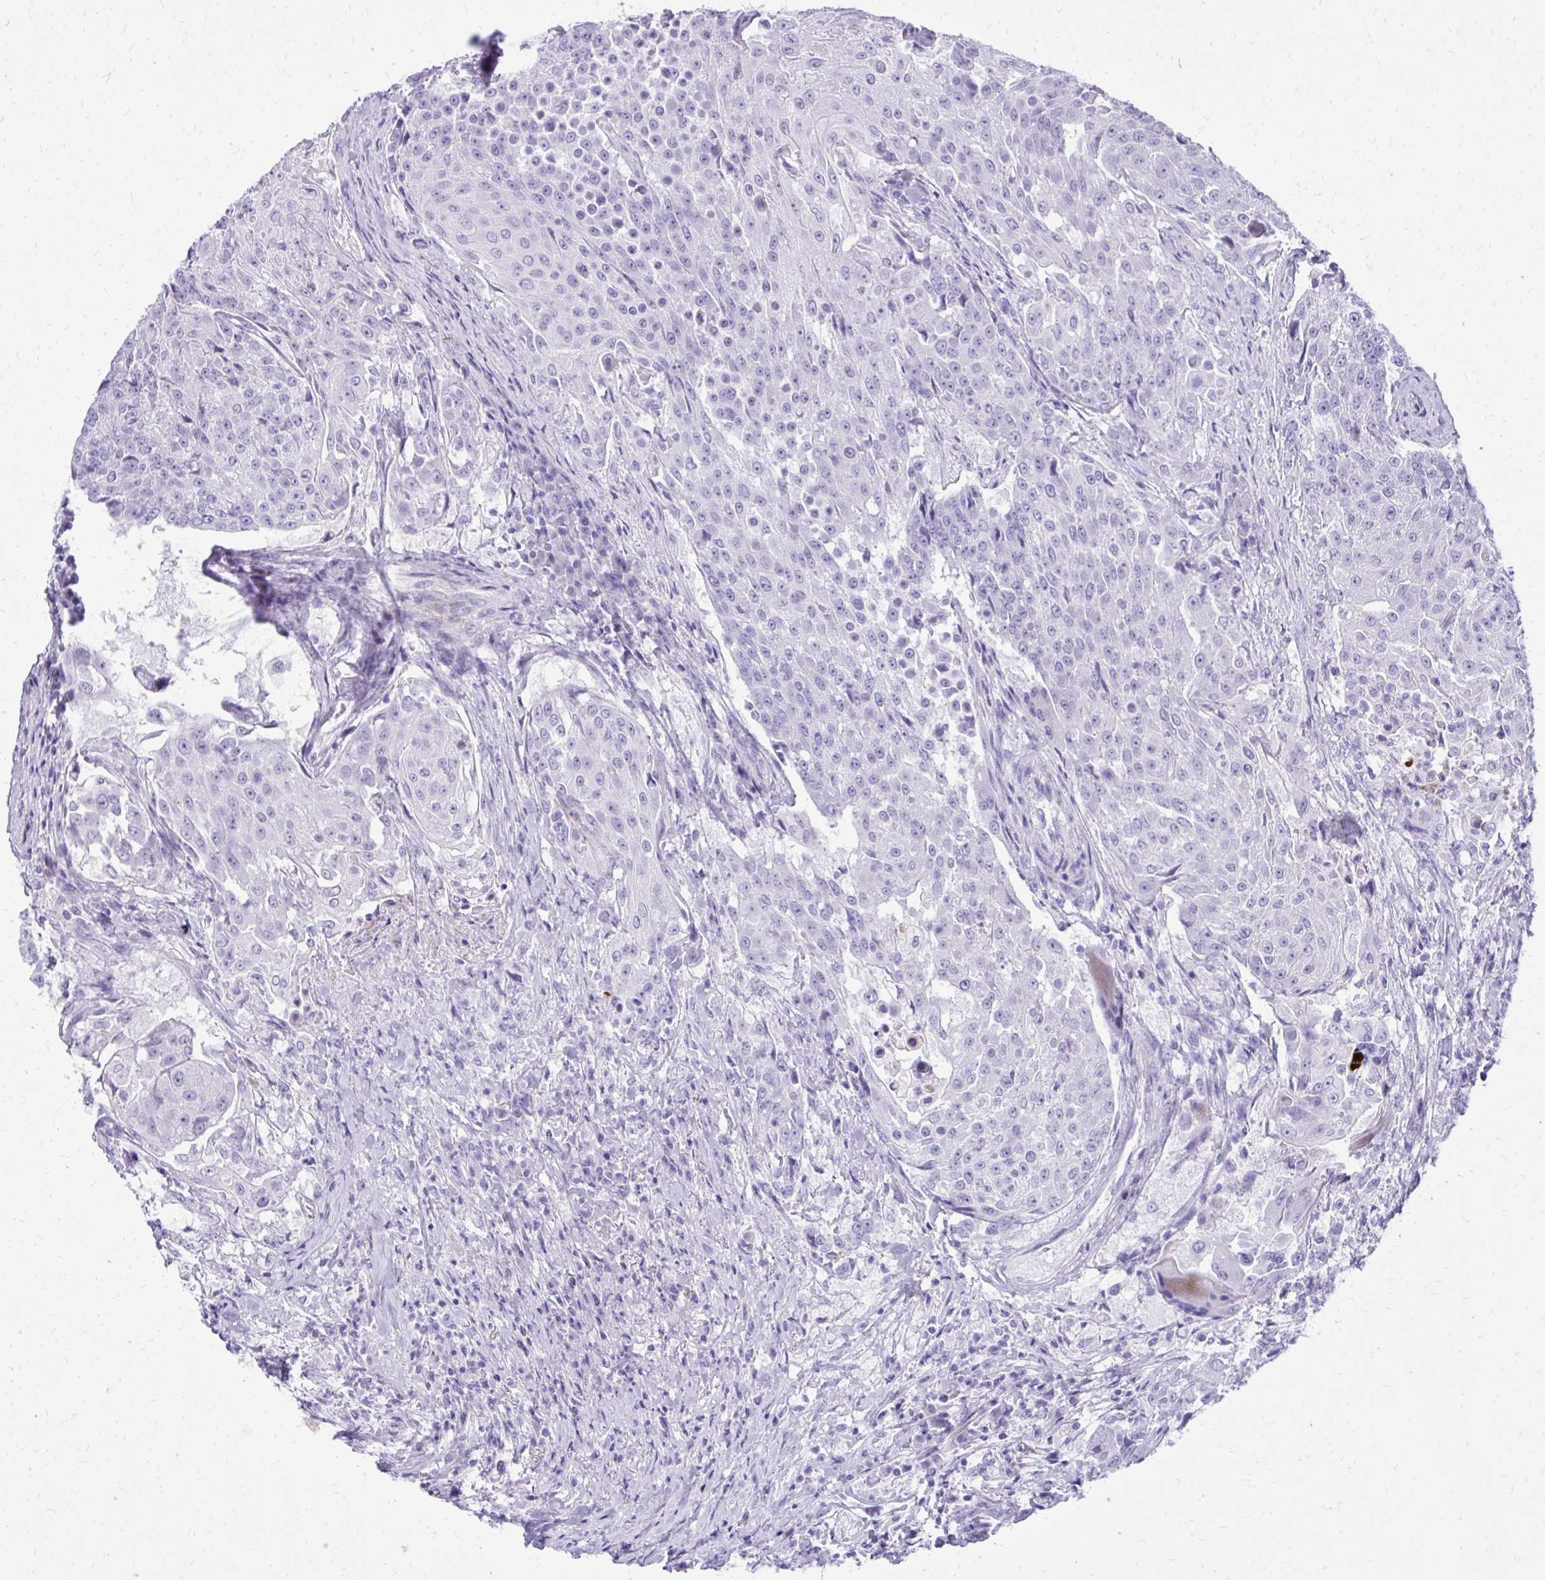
{"staining": {"intensity": "negative", "quantity": "none", "location": "none"}, "tissue": "urothelial cancer", "cell_type": "Tumor cells", "image_type": "cancer", "snomed": [{"axis": "morphology", "description": "Urothelial carcinoma, High grade"}, {"axis": "topography", "description": "Urinary bladder"}], "caption": "The immunohistochemistry histopathology image has no significant expression in tumor cells of urothelial carcinoma (high-grade) tissue.", "gene": "BCL6B", "patient": {"sex": "female", "age": 63}}